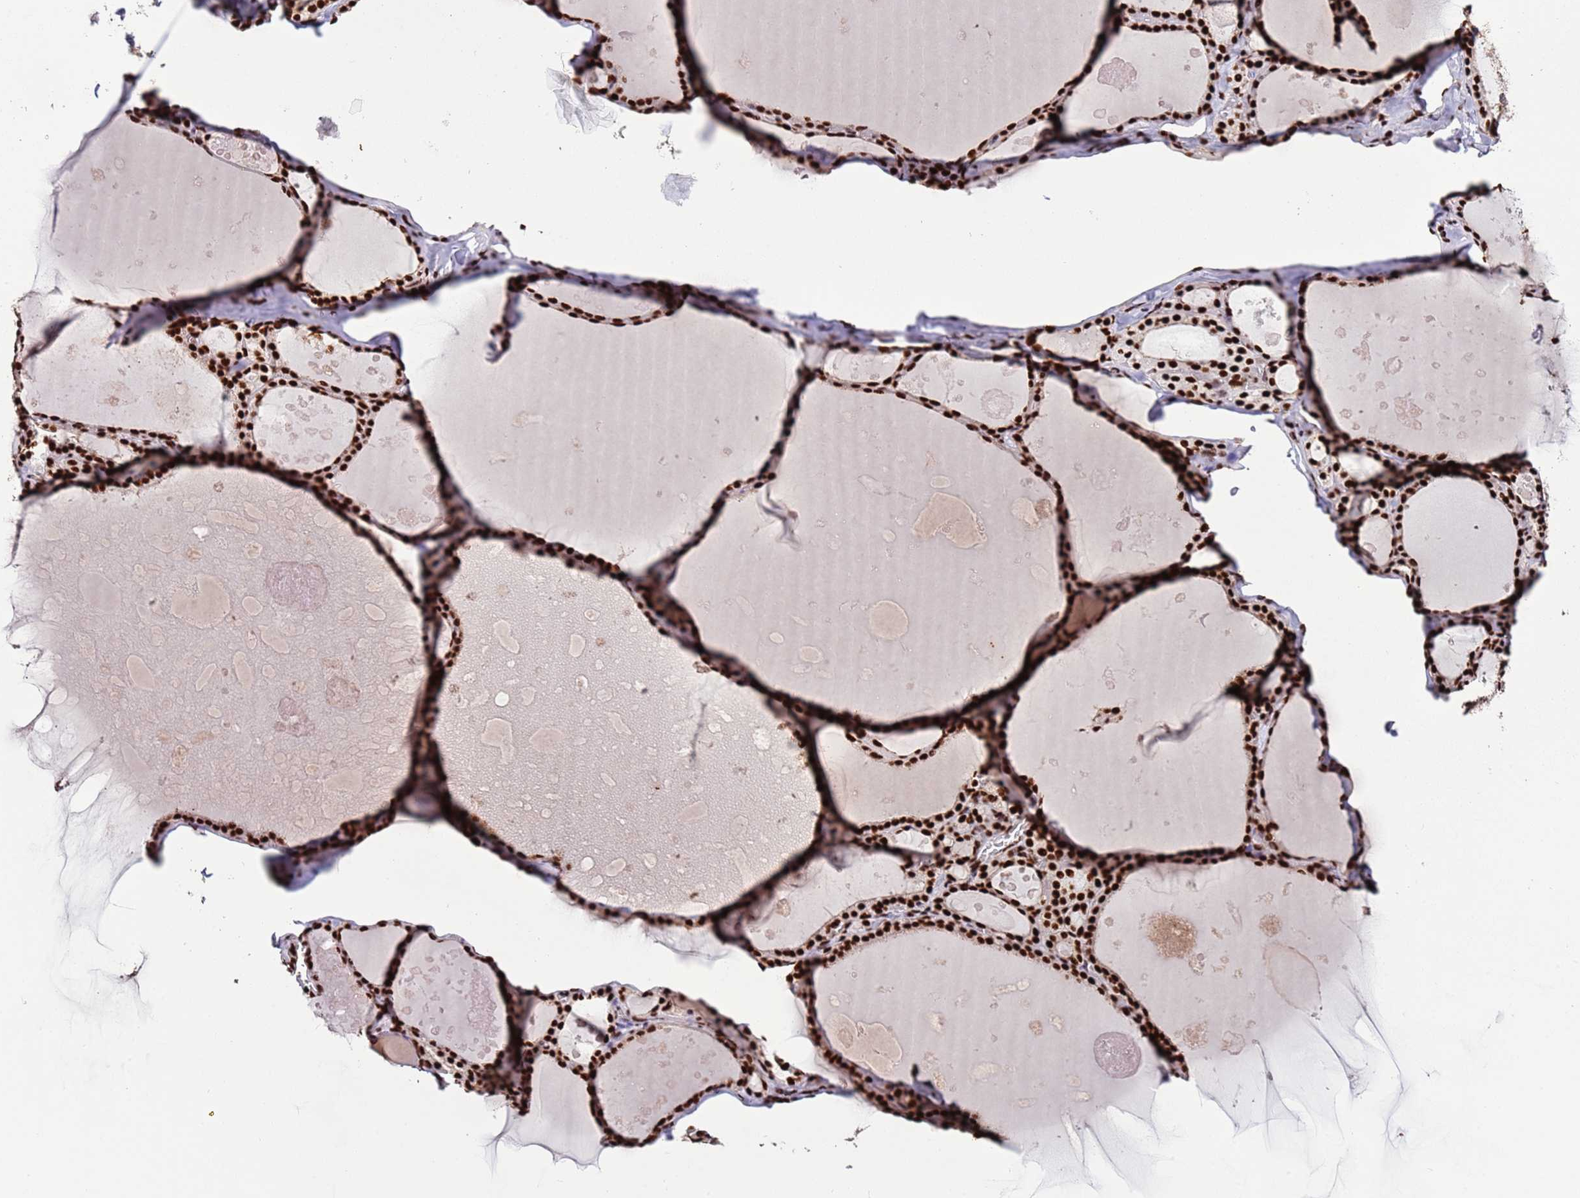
{"staining": {"intensity": "strong", "quantity": ">75%", "location": "nuclear"}, "tissue": "thyroid gland", "cell_type": "Glandular cells", "image_type": "normal", "snomed": [{"axis": "morphology", "description": "Normal tissue, NOS"}, {"axis": "topography", "description": "Thyroid gland"}], "caption": "The micrograph shows a brown stain indicating the presence of a protein in the nuclear of glandular cells in thyroid gland. The staining is performed using DAB (3,3'-diaminobenzidine) brown chromogen to label protein expression. The nuclei are counter-stained blue using hematoxylin.", "gene": "C6orf226", "patient": {"sex": "male", "age": 56}}